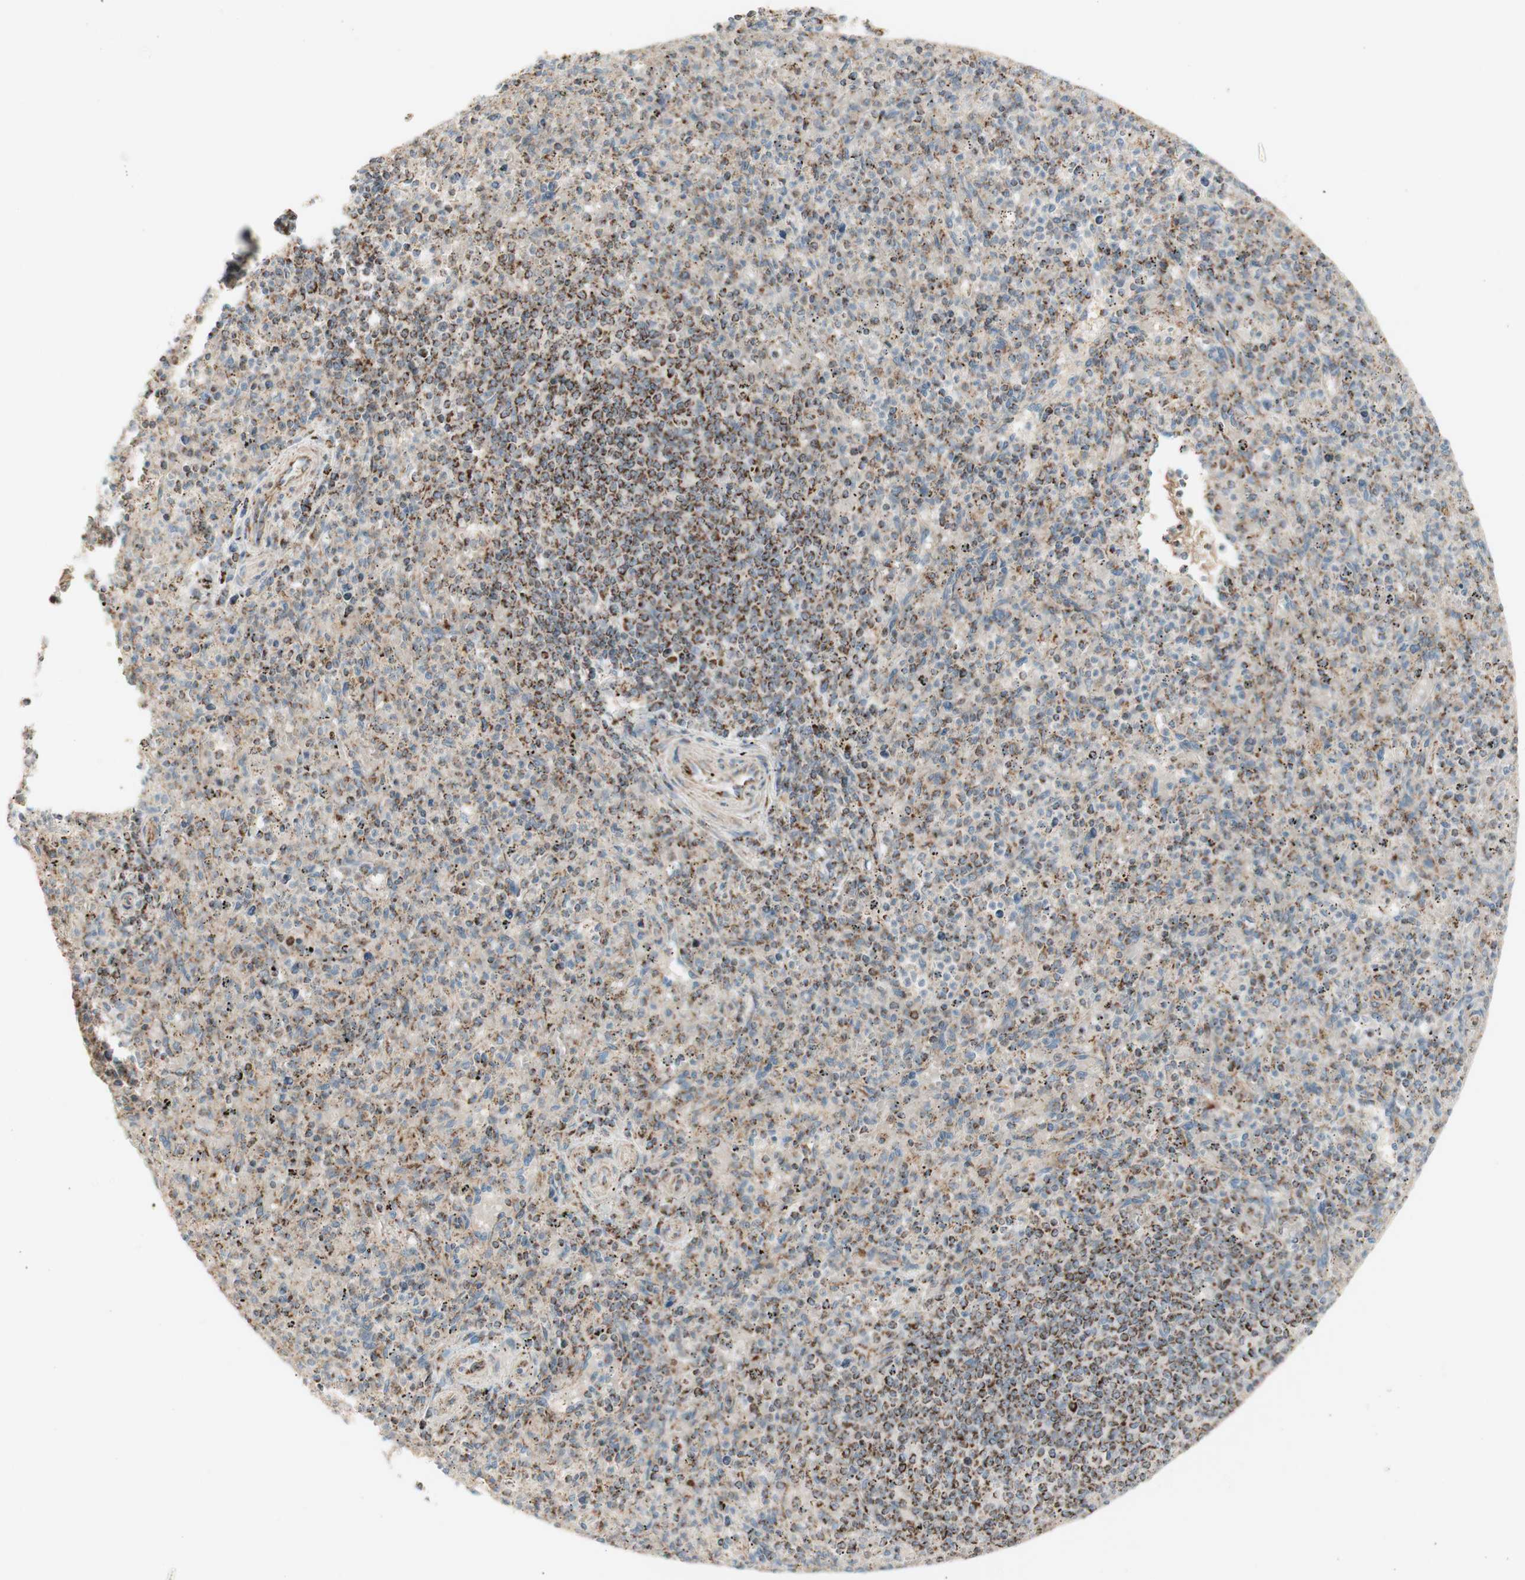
{"staining": {"intensity": "moderate", "quantity": ">75%", "location": "cytoplasmic/membranous"}, "tissue": "spleen", "cell_type": "Cells in red pulp", "image_type": "normal", "snomed": [{"axis": "morphology", "description": "Normal tissue, NOS"}, {"axis": "topography", "description": "Spleen"}], "caption": "Approximately >75% of cells in red pulp in benign human spleen demonstrate moderate cytoplasmic/membranous protein expression as visualized by brown immunohistochemical staining.", "gene": "LETM1", "patient": {"sex": "male", "age": 72}}